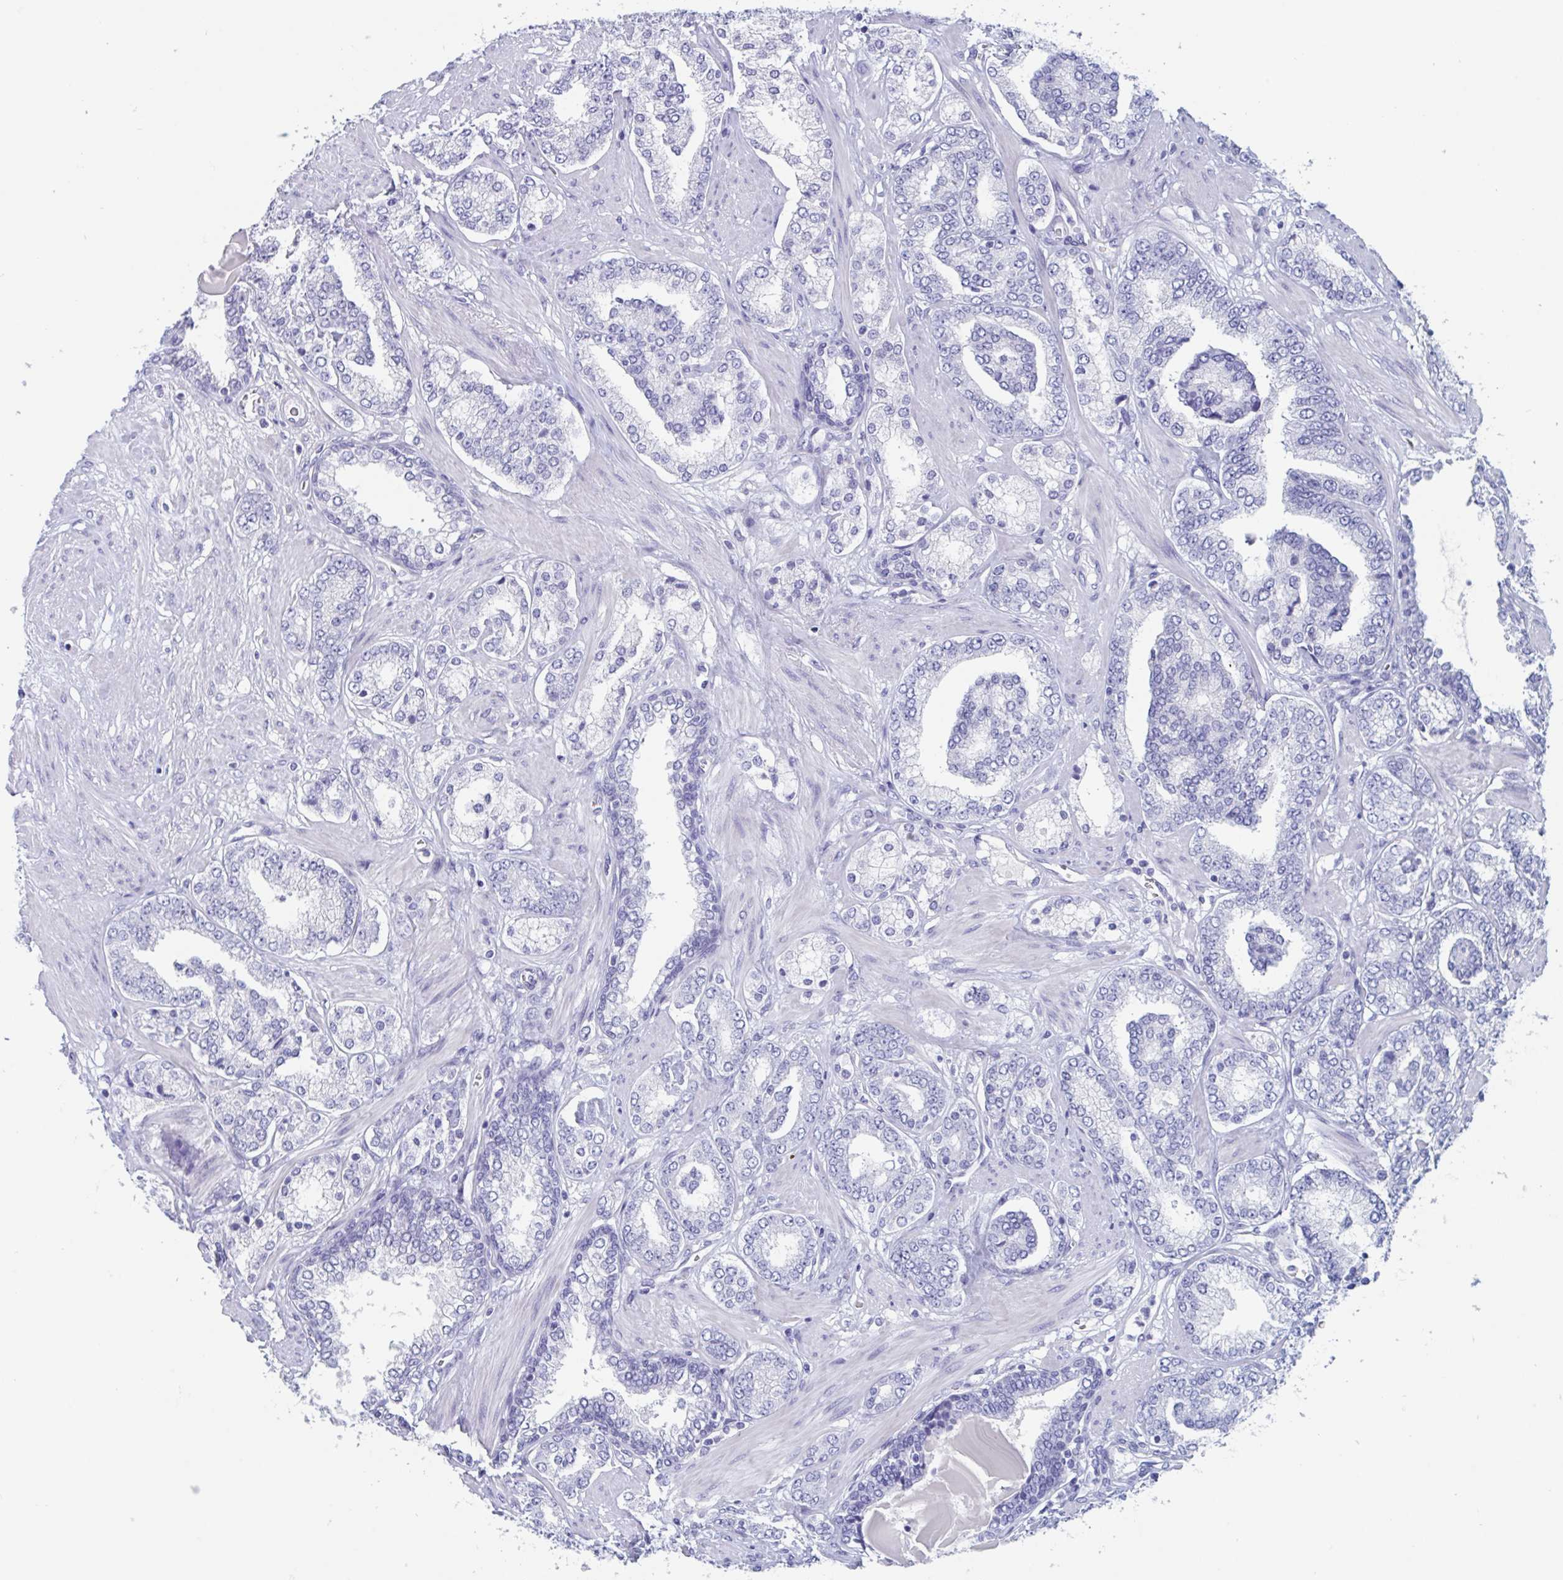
{"staining": {"intensity": "negative", "quantity": "none", "location": "none"}, "tissue": "prostate cancer", "cell_type": "Tumor cells", "image_type": "cancer", "snomed": [{"axis": "morphology", "description": "Adenocarcinoma, High grade"}, {"axis": "topography", "description": "Prostate"}], "caption": "IHC of prostate cancer shows no staining in tumor cells. (Immunohistochemistry, brightfield microscopy, high magnification).", "gene": "DPEP3", "patient": {"sex": "male", "age": 62}}